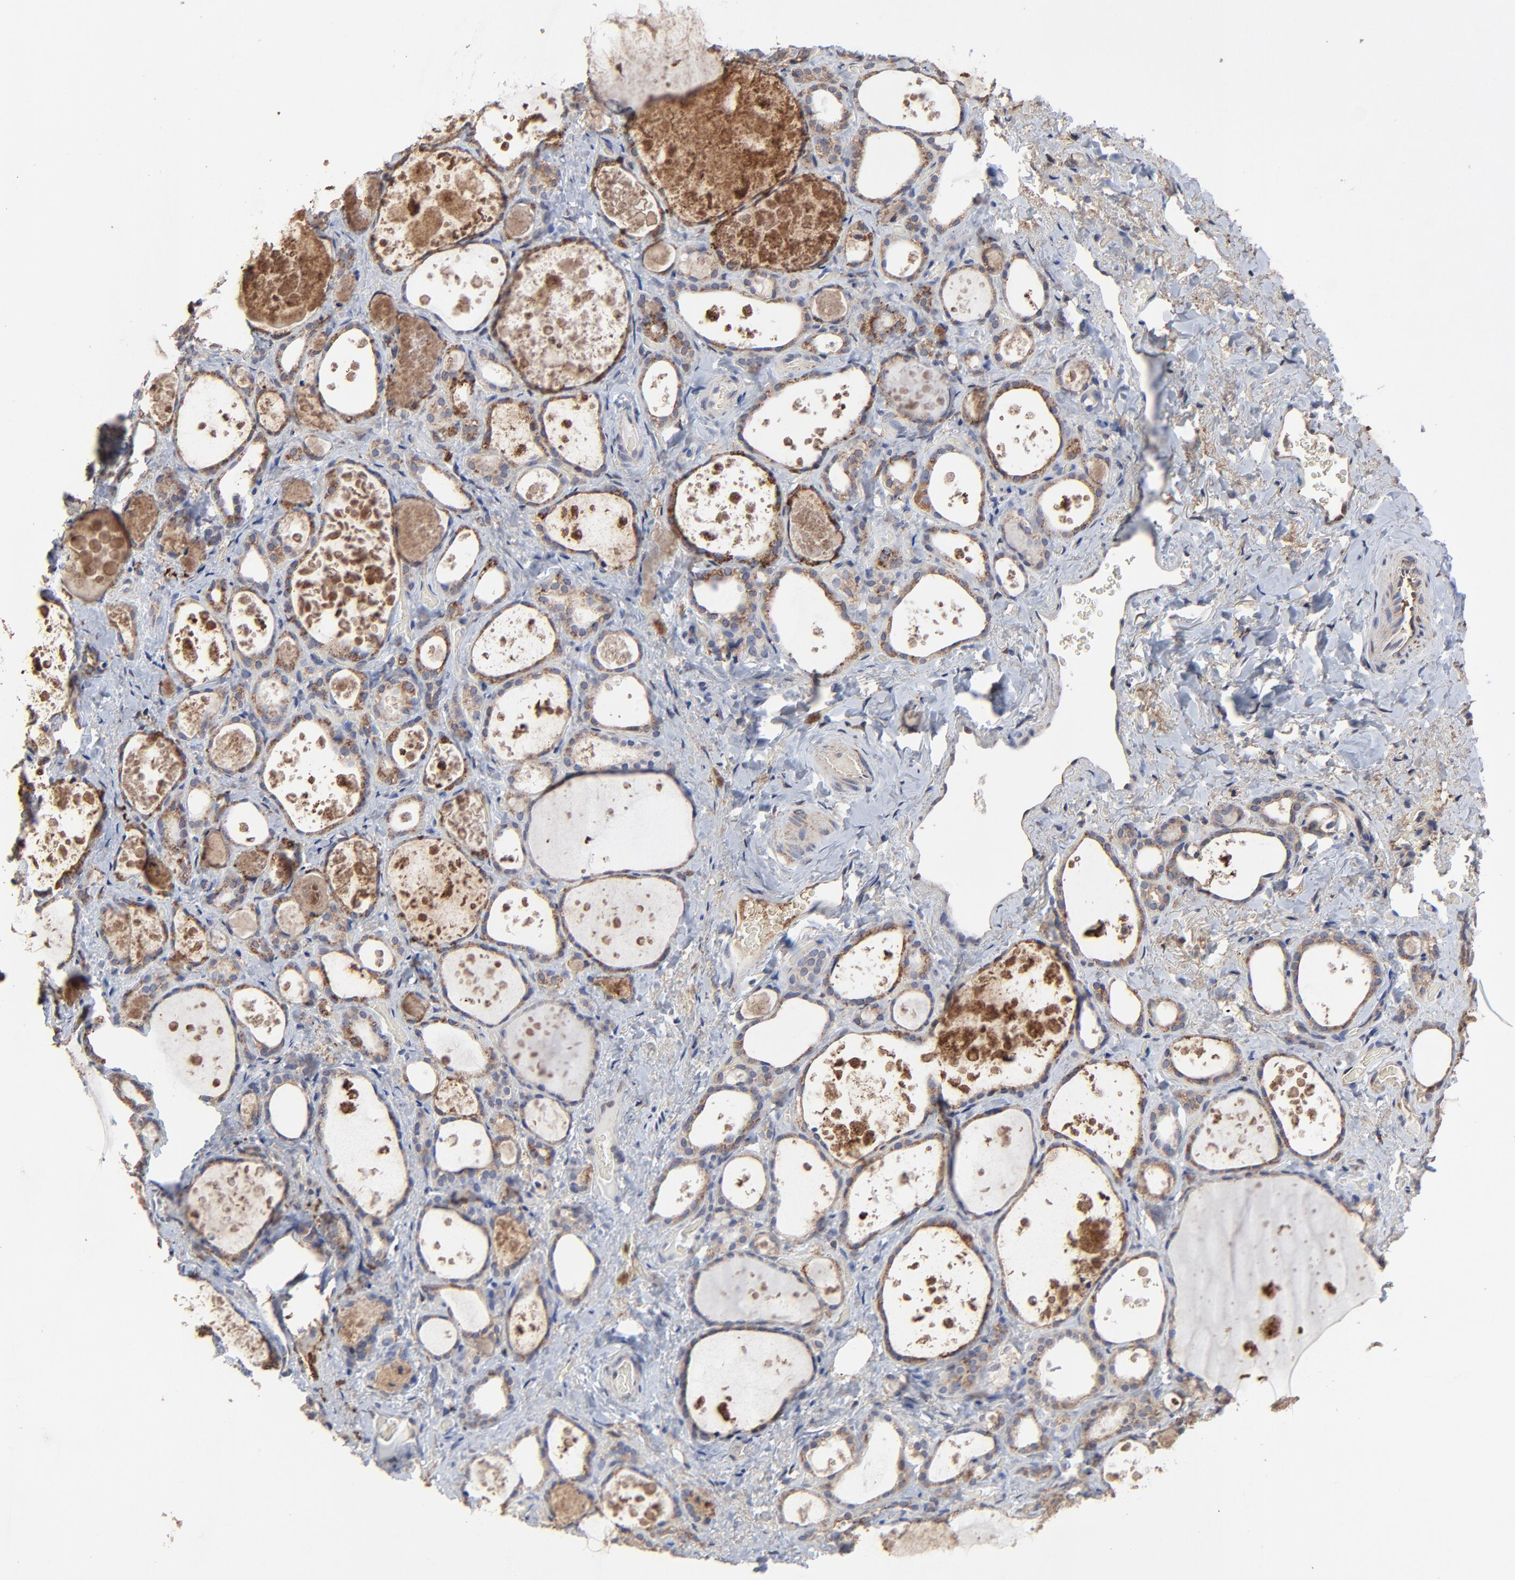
{"staining": {"intensity": "moderate", "quantity": "25%-75%", "location": "cytoplasmic/membranous"}, "tissue": "thyroid gland", "cell_type": "Glandular cells", "image_type": "normal", "snomed": [{"axis": "morphology", "description": "Normal tissue, NOS"}, {"axis": "topography", "description": "Thyroid gland"}], "caption": "The photomicrograph demonstrates staining of benign thyroid gland, revealing moderate cytoplasmic/membranous protein staining (brown color) within glandular cells.", "gene": "LGALS3", "patient": {"sex": "female", "age": 75}}